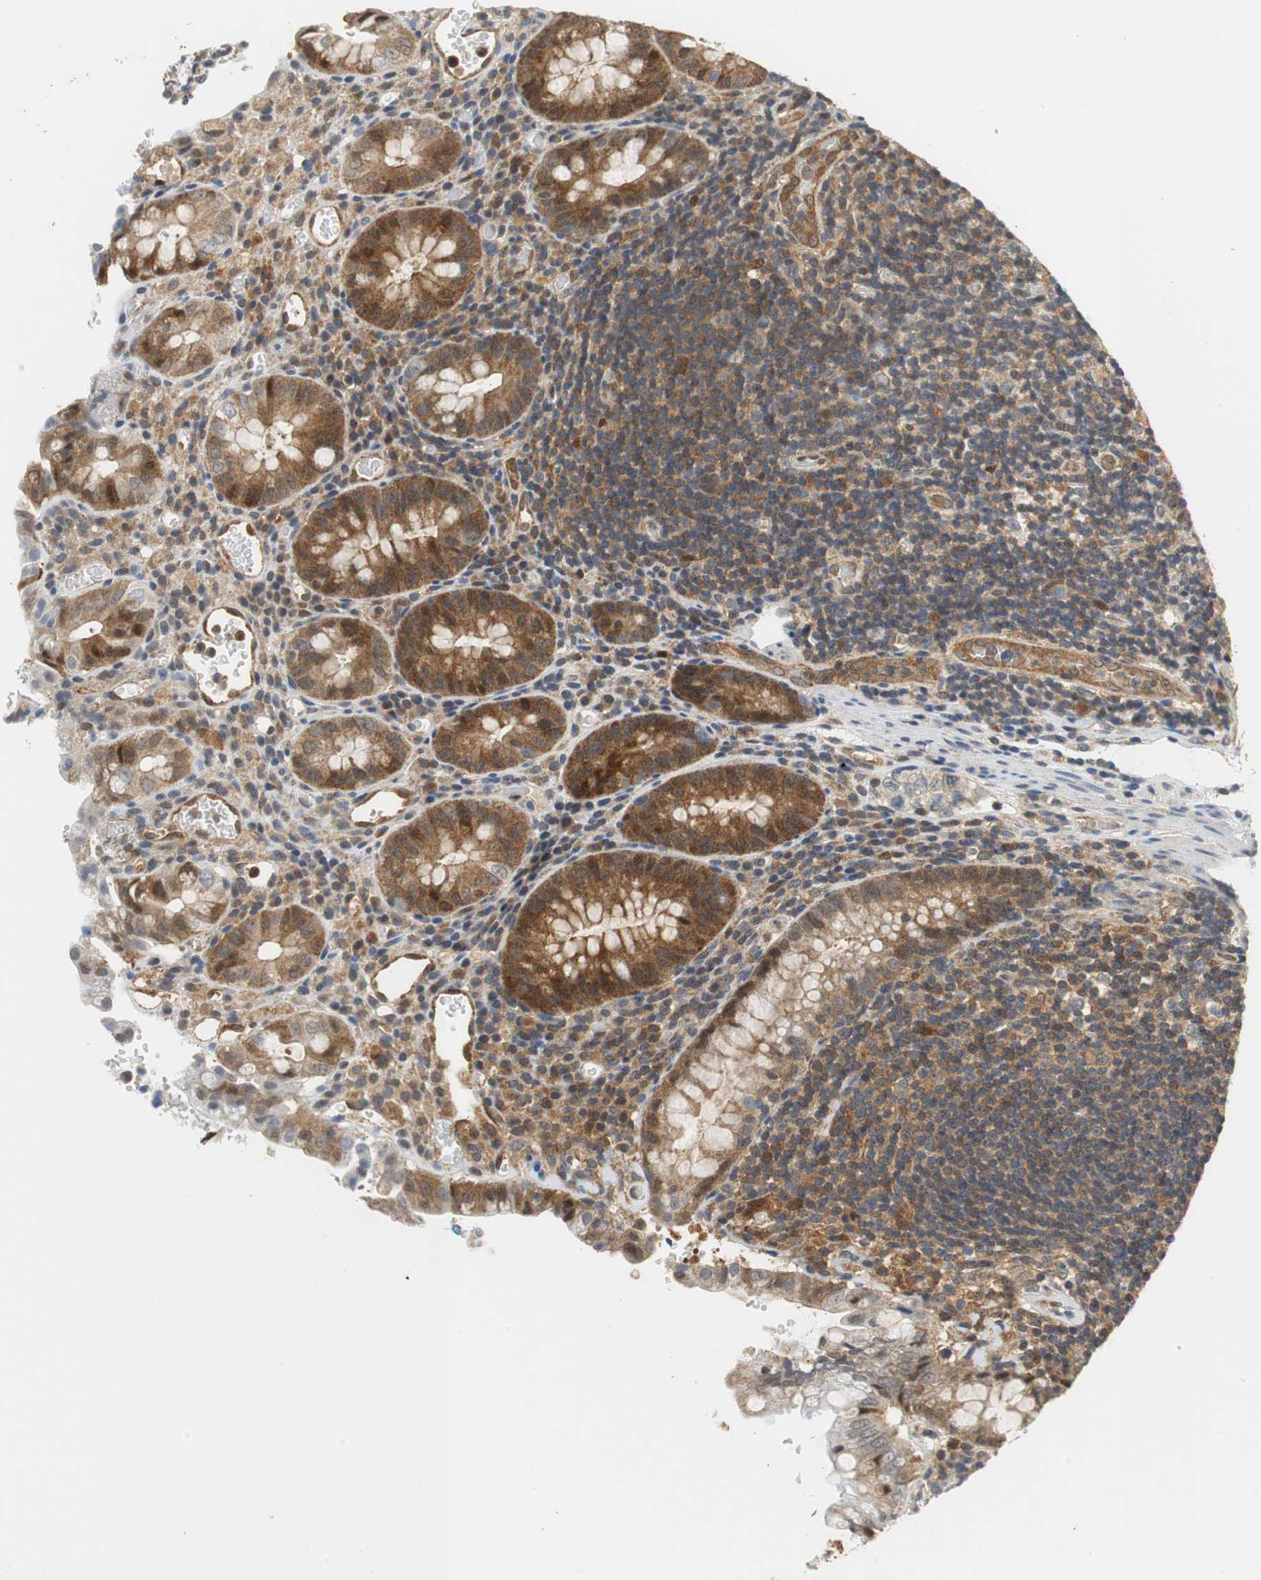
{"staining": {"intensity": "negative", "quantity": "none", "location": "none"}, "tissue": "colon", "cell_type": "Endothelial cells", "image_type": "normal", "snomed": [{"axis": "morphology", "description": "Normal tissue, NOS"}, {"axis": "topography", "description": "Colon"}], "caption": "Protein analysis of unremarkable colon reveals no significant staining in endothelial cells.", "gene": "GSDMD", "patient": {"sex": "female", "age": 46}}